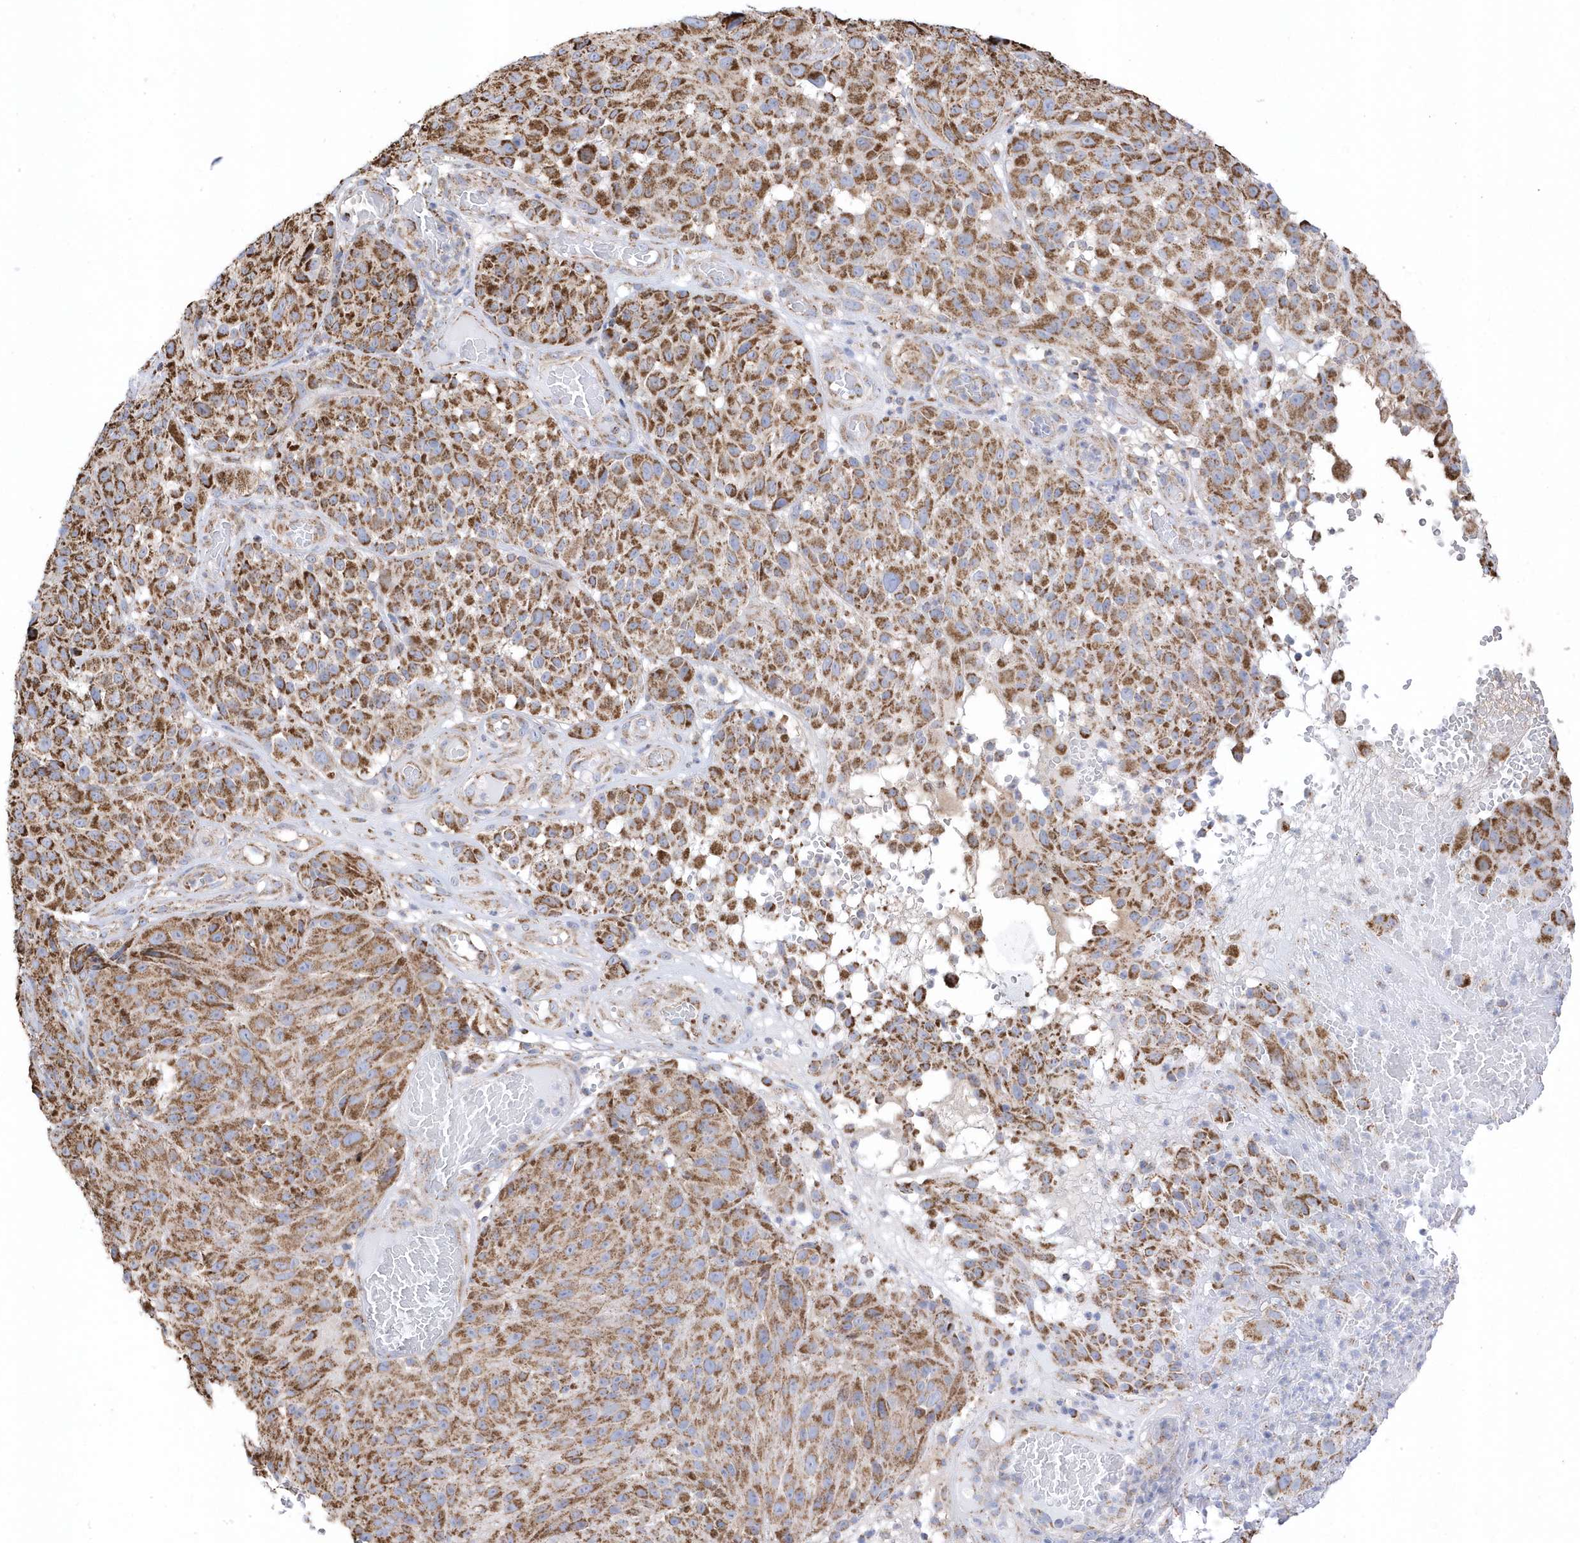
{"staining": {"intensity": "moderate", "quantity": ">75%", "location": "cytoplasmic/membranous"}, "tissue": "melanoma", "cell_type": "Tumor cells", "image_type": "cancer", "snomed": [{"axis": "morphology", "description": "Malignant melanoma, NOS"}, {"axis": "topography", "description": "Skin"}], "caption": "Malignant melanoma was stained to show a protein in brown. There is medium levels of moderate cytoplasmic/membranous positivity in about >75% of tumor cells.", "gene": "GTPBP8", "patient": {"sex": "male", "age": 83}}